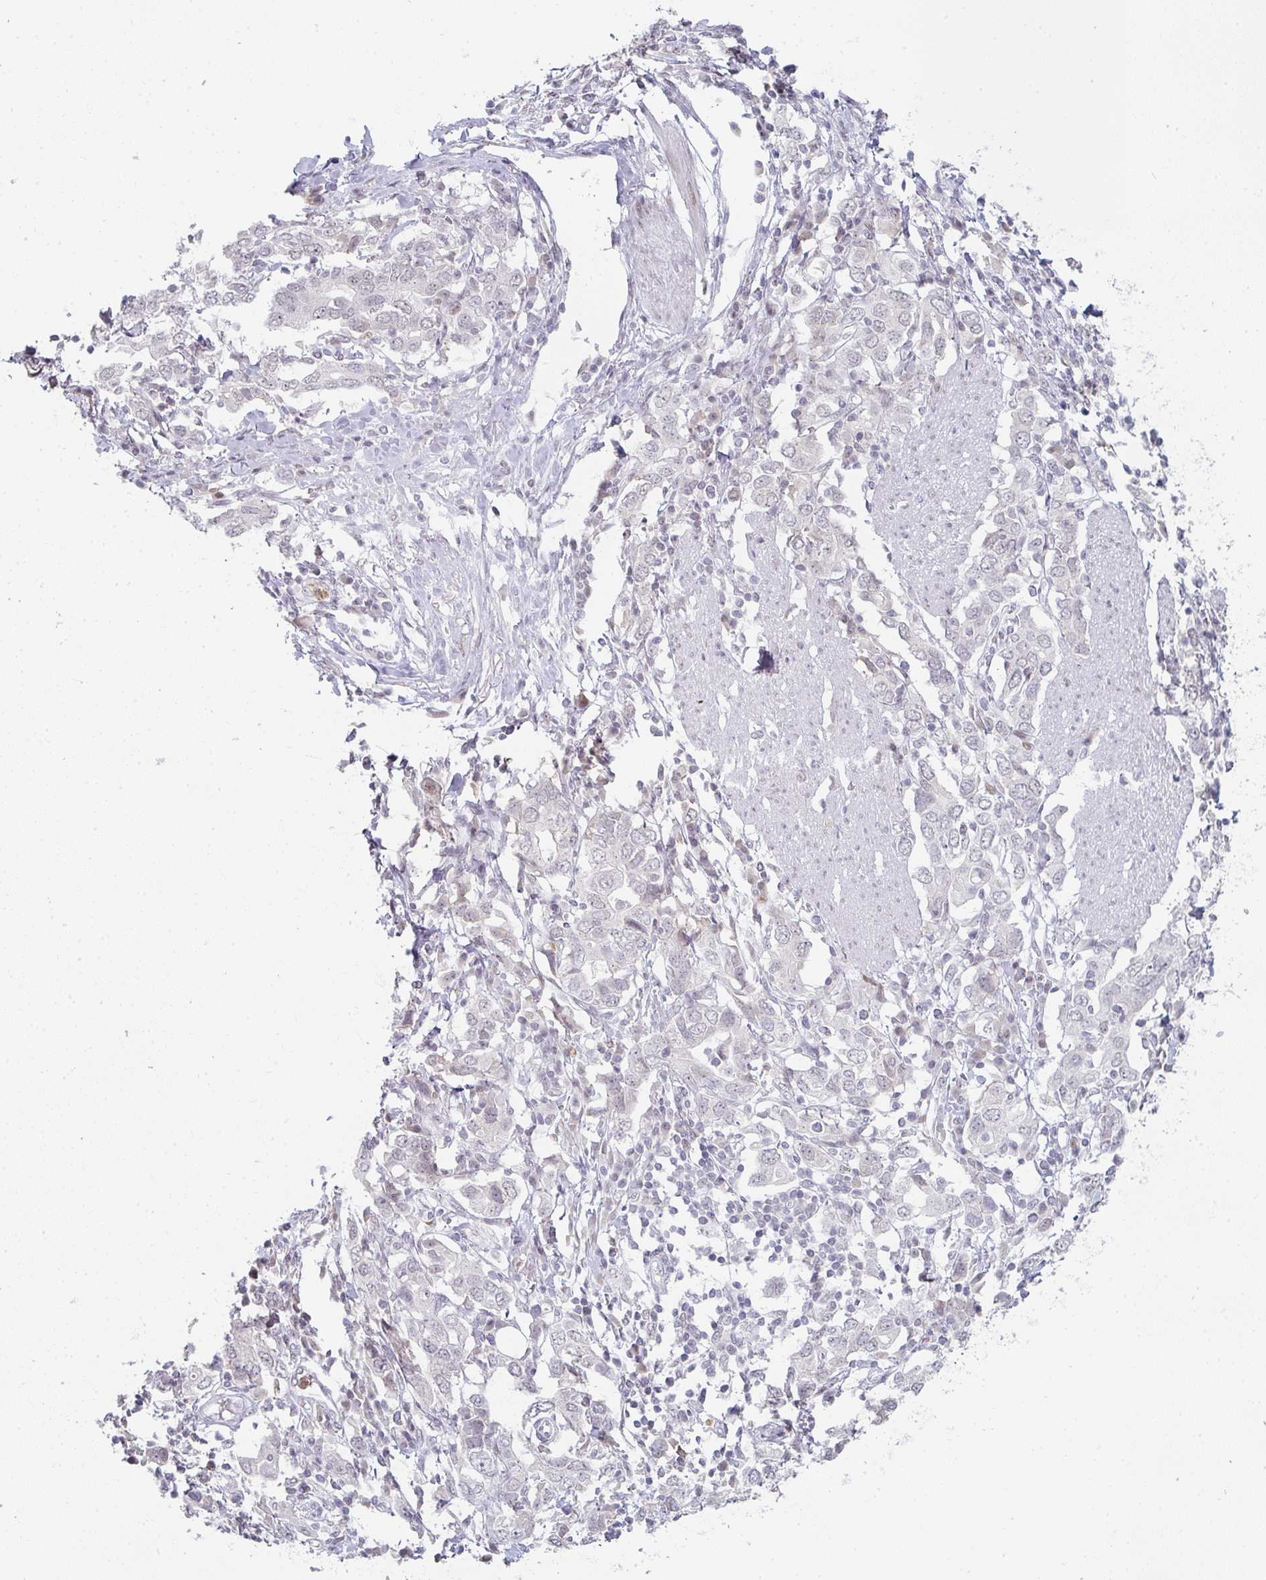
{"staining": {"intensity": "negative", "quantity": "none", "location": "none"}, "tissue": "stomach cancer", "cell_type": "Tumor cells", "image_type": "cancer", "snomed": [{"axis": "morphology", "description": "Adenocarcinoma, NOS"}, {"axis": "topography", "description": "Stomach, upper"}, {"axis": "topography", "description": "Stomach"}], "caption": "This image is of stomach cancer (adenocarcinoma) stained with immunohistochemistry to label a protein in brown with the nuclei are counter-stained blue. There is no staining in tumor cells.", "gene": "LIN54", "patient": {"sex": "male", "age": 62}}